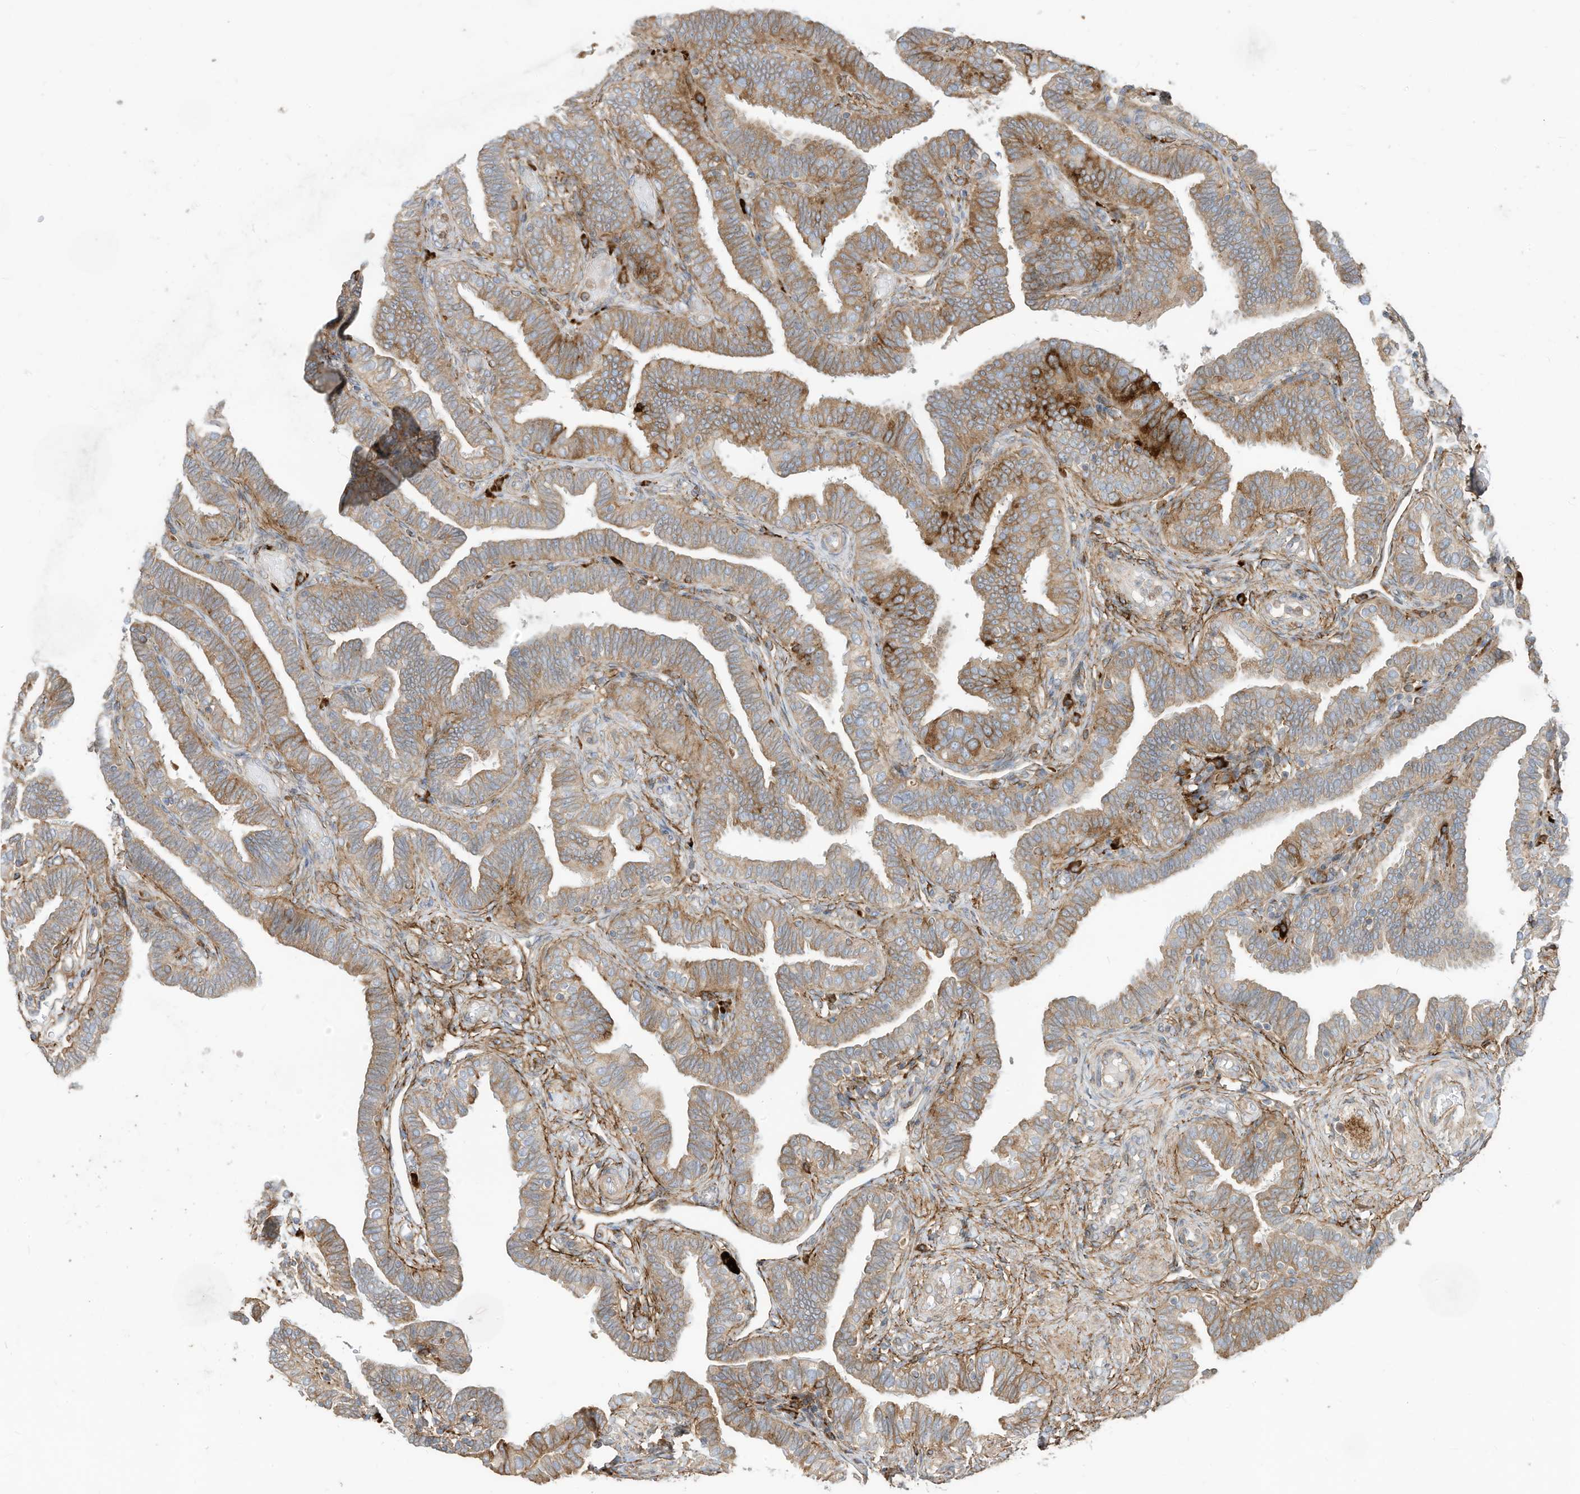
{"staining": {"intensity": "strong", "quantity": ">75%", "location": "cytoplasmic/membranous"}, "tissue": "fallopian tube", "cell_type": "Glandular cells", "image_type": "normal", "snomed": [{"axis": "morphology", "description": "Normal tissue, NOS"}, {"axis": "topography", "description": "Fallopian tube"}], "caption": "Benign fallopian tube exhibits strong cytoplasmic/membranous expression in approximately >75% of glandular cells, visualized by immunohistochemistry.", "gene": "TRNAU1AP", "patient": {"sex": "female", "age": 39}}